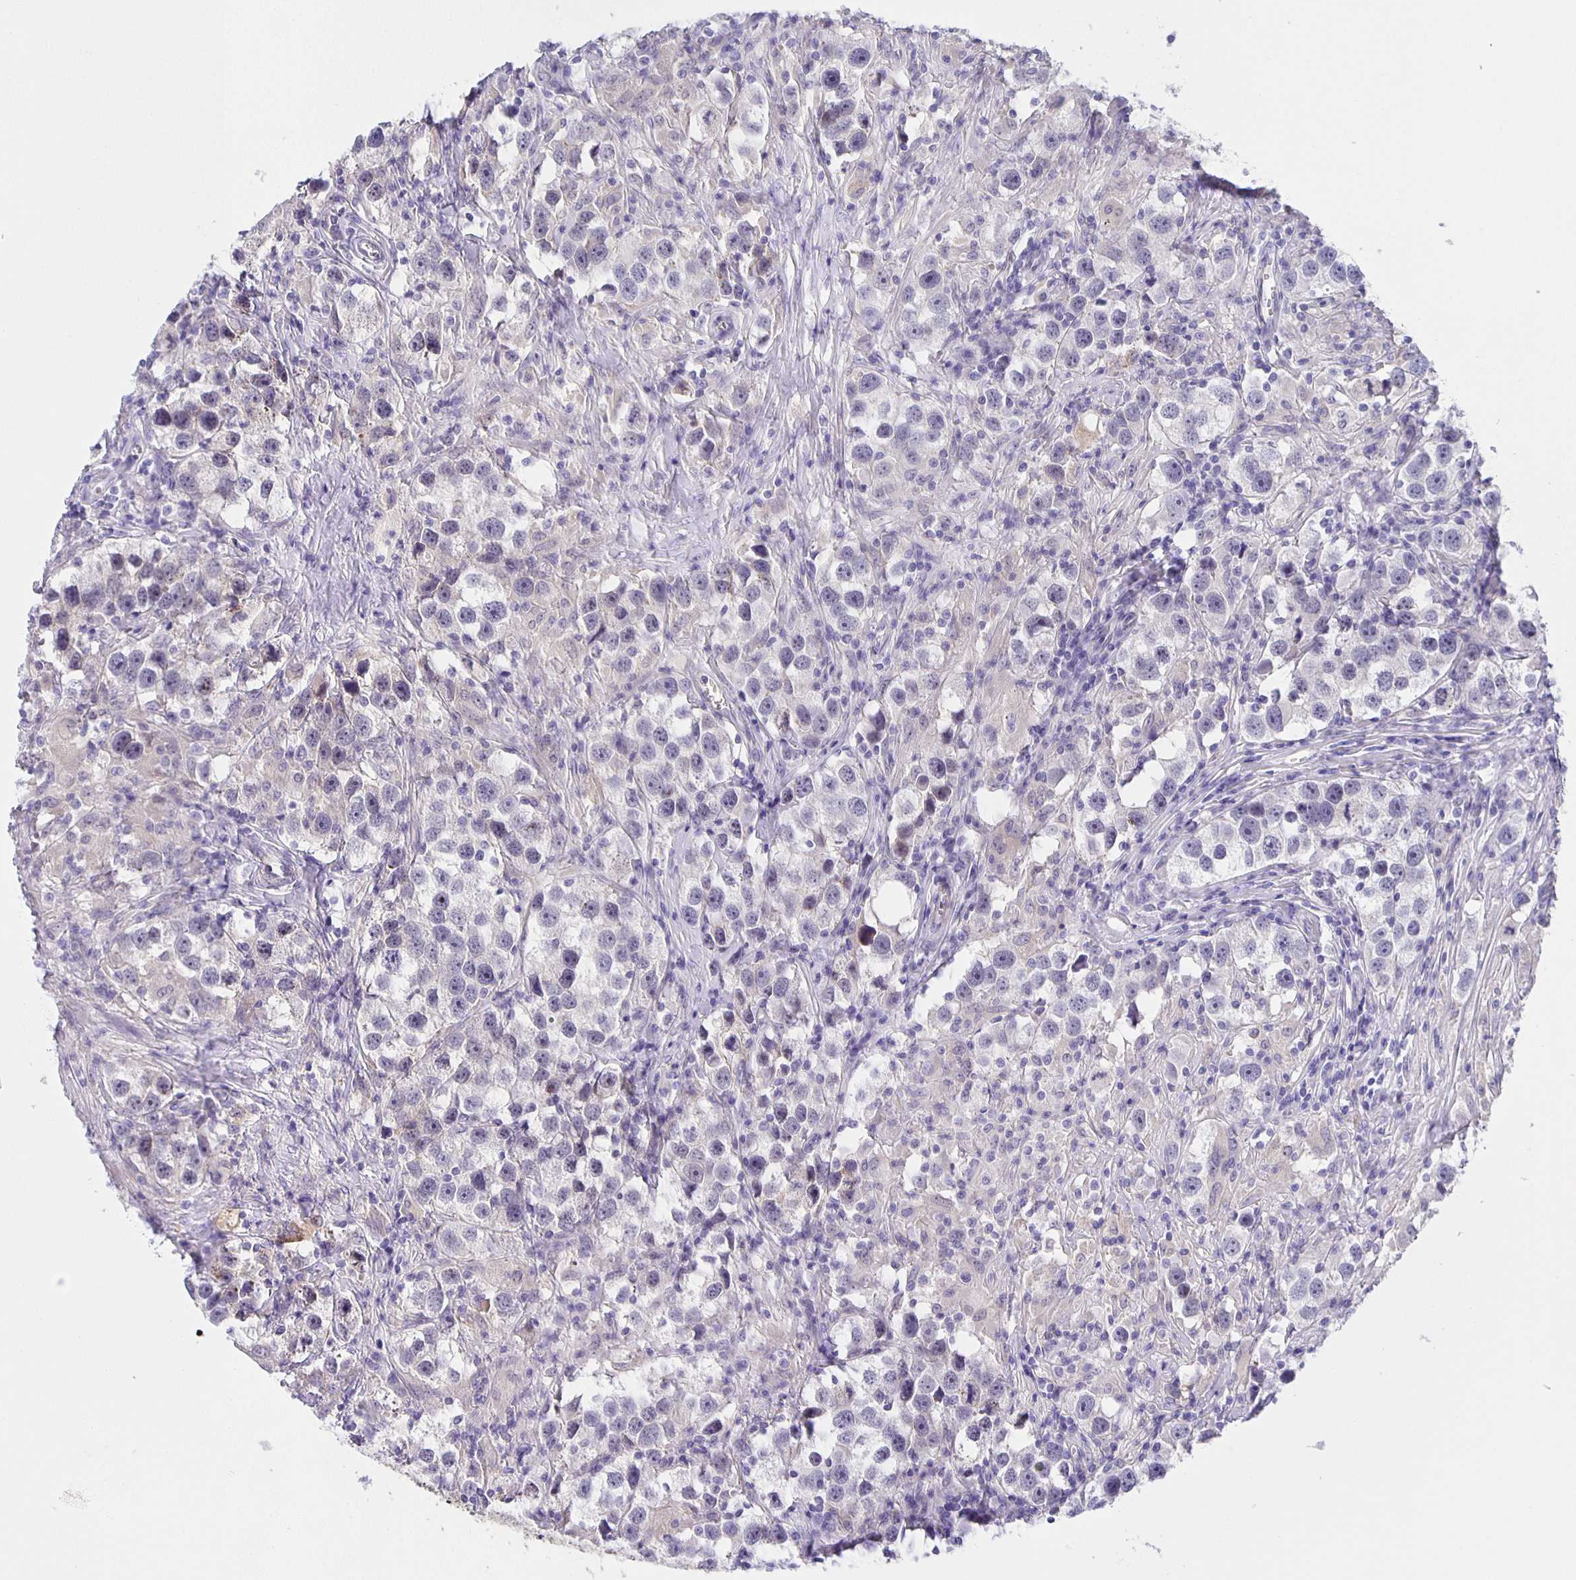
{"staining": {"intensity": "negative", "quantity": "none", "location": "none"}, "tissue": "testis cancer", "cell_type": "Tumor cells", "image_type": "cancer", "snomed": [{"axis": "morphology", "description": "Seminoma, NOS"}, {"axis": "topography", "description": "Testis"}], "caption": "This histopathology image is of seminoma (testis) stained with immunohistochemistry (IHC) to label a protein in brown with the nuclei are counter-stained blue. There is no positivity in tumor cells. (DAB (3,3'-diaminobenzidine) immunohistochemistry (IHC) visualized using brightfield microscopy, high magnification).", "gene": "JMJD4", "patient": {"sex": "male", "age": 49}}